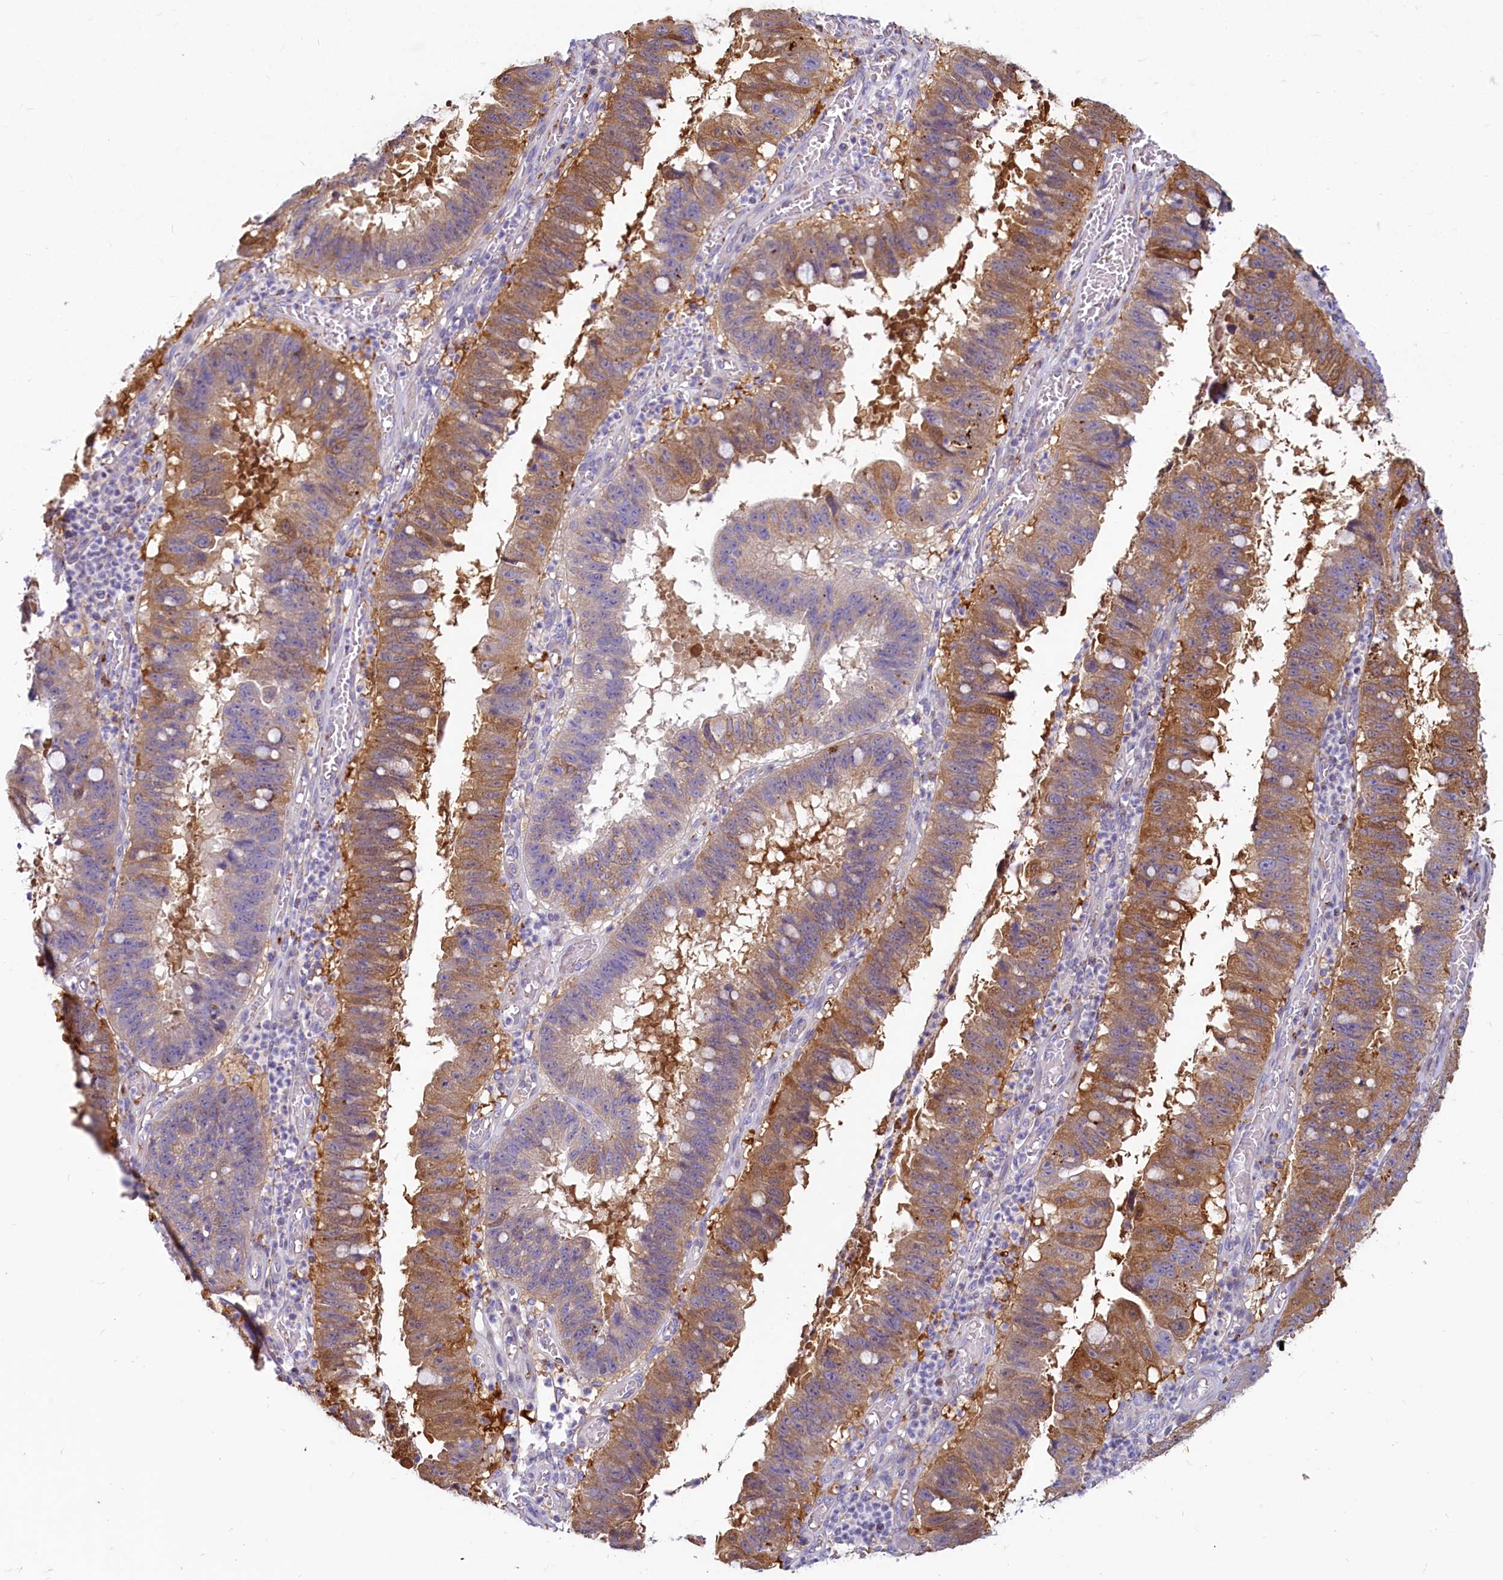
{"staining": {"intensity": "moderate", "quantity": ">75%", "location": "cytoplasmic/membranous"}, "tissue": "stomach cancer", "cell_type": "Tumor cells", "image_type": "cancer", "snomed": [{"axis": "morphology", "description": "Adenocarcinoma, NOS"}, {"axis": "topography", "description": "Stomach"}], "caption": "Tumor cells display medium levels of moderate cytoplasmic/membranous staining in about >75% of cells in human adenocarcinoma (stomach). (DAB = brown stain, brightfield microscopy at high magnification).", "gene": "LMOD3", "patient": {"sex": "male", "age": 59}}